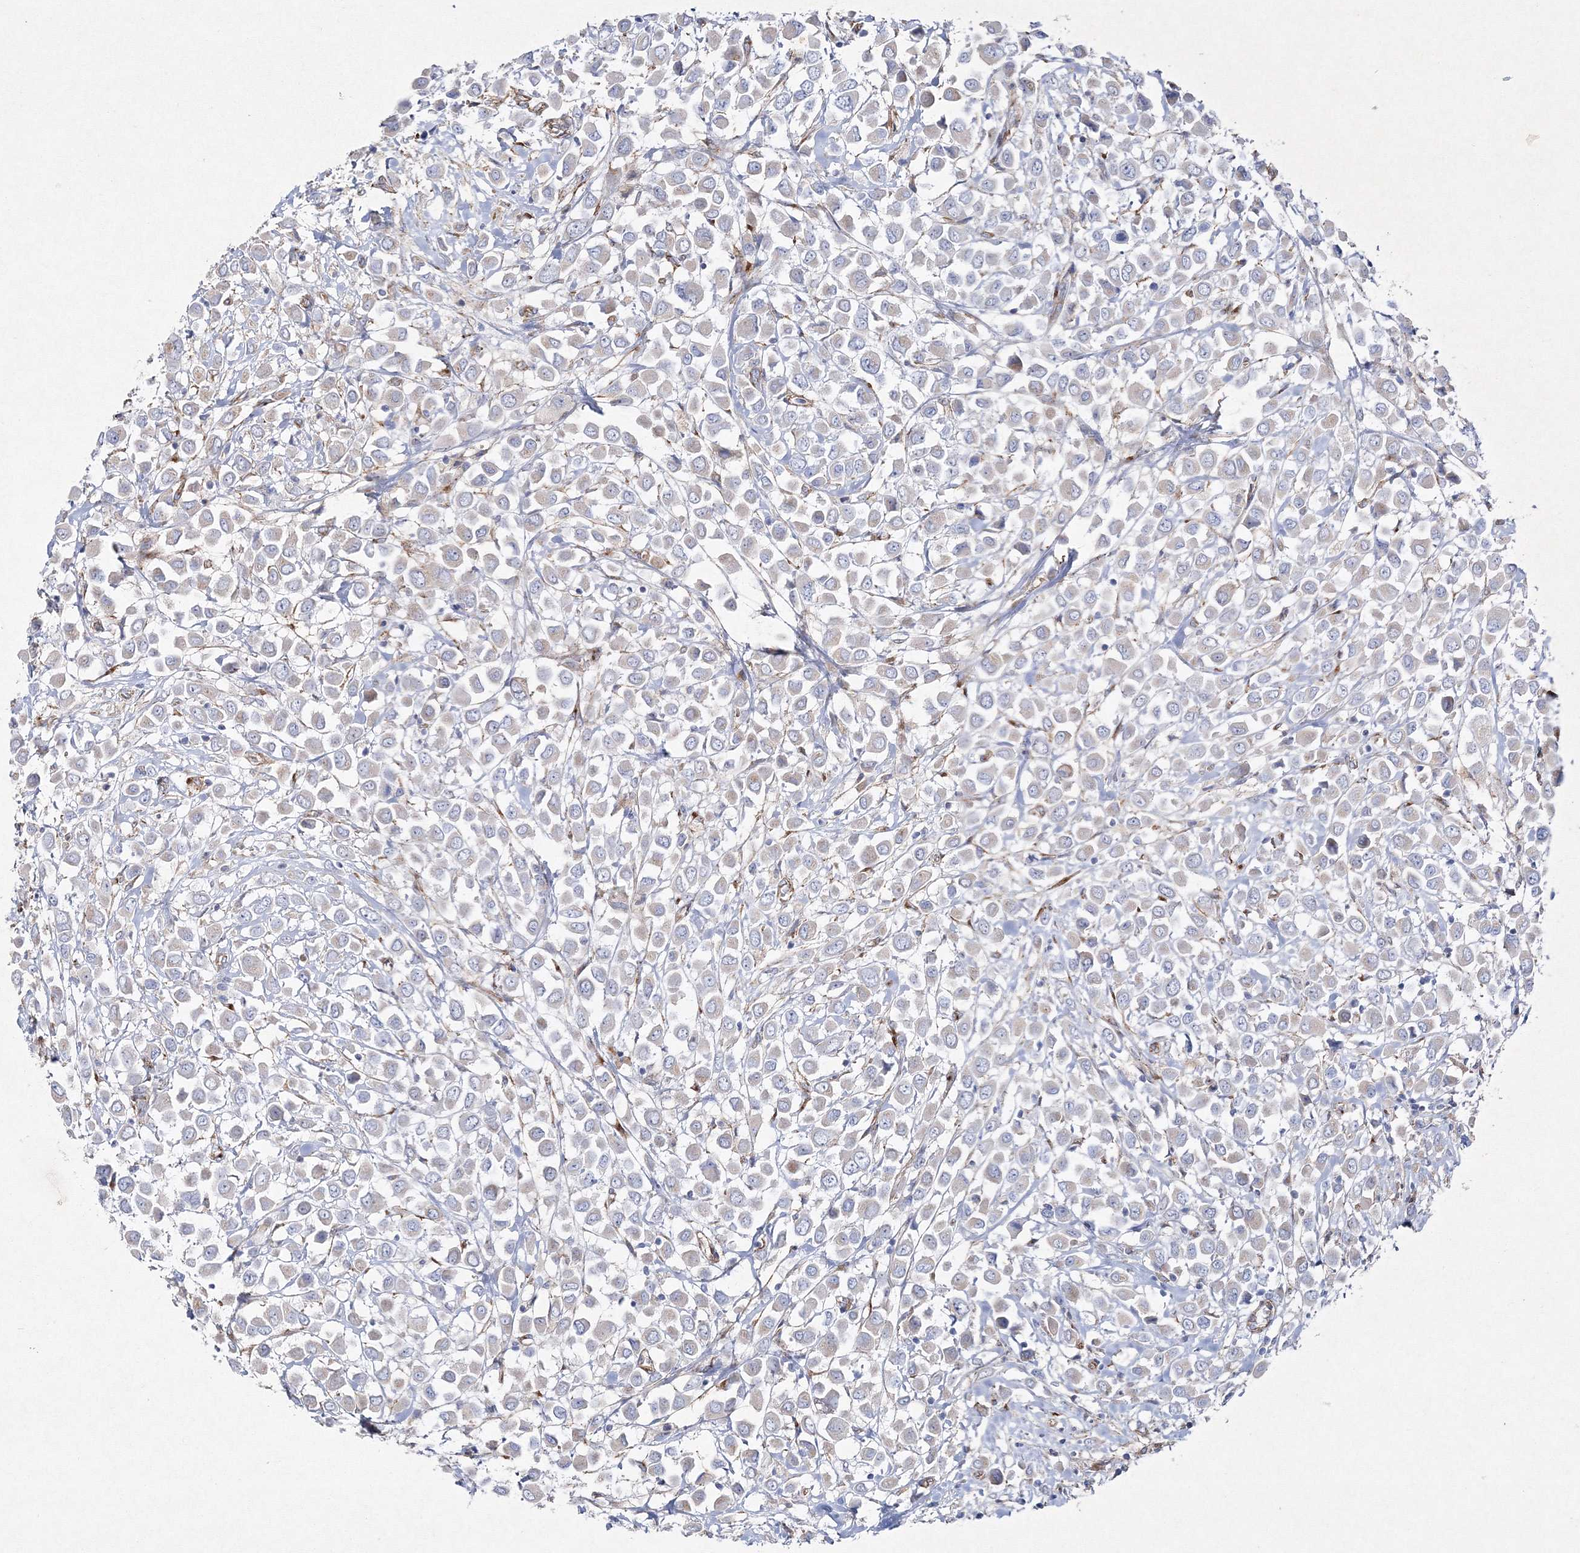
{"staining": {"intensity": "negative", "quantity": "none", "location": "none"}, "tissue": "breast cancer", "cell_type": "Tumor cells", "image_type": "cancer", "snomed": [{"axis": "morphology", "description": "Duct carcinoma"}, {"axis": "topography", "description": "Breast"}], "caption": "IHC of human invasive ductal carcinoma (breast) demonstrates no positivity in tumor cells.", "gene": "NAA40", "patient": {"sex": "female", "age": 61}}